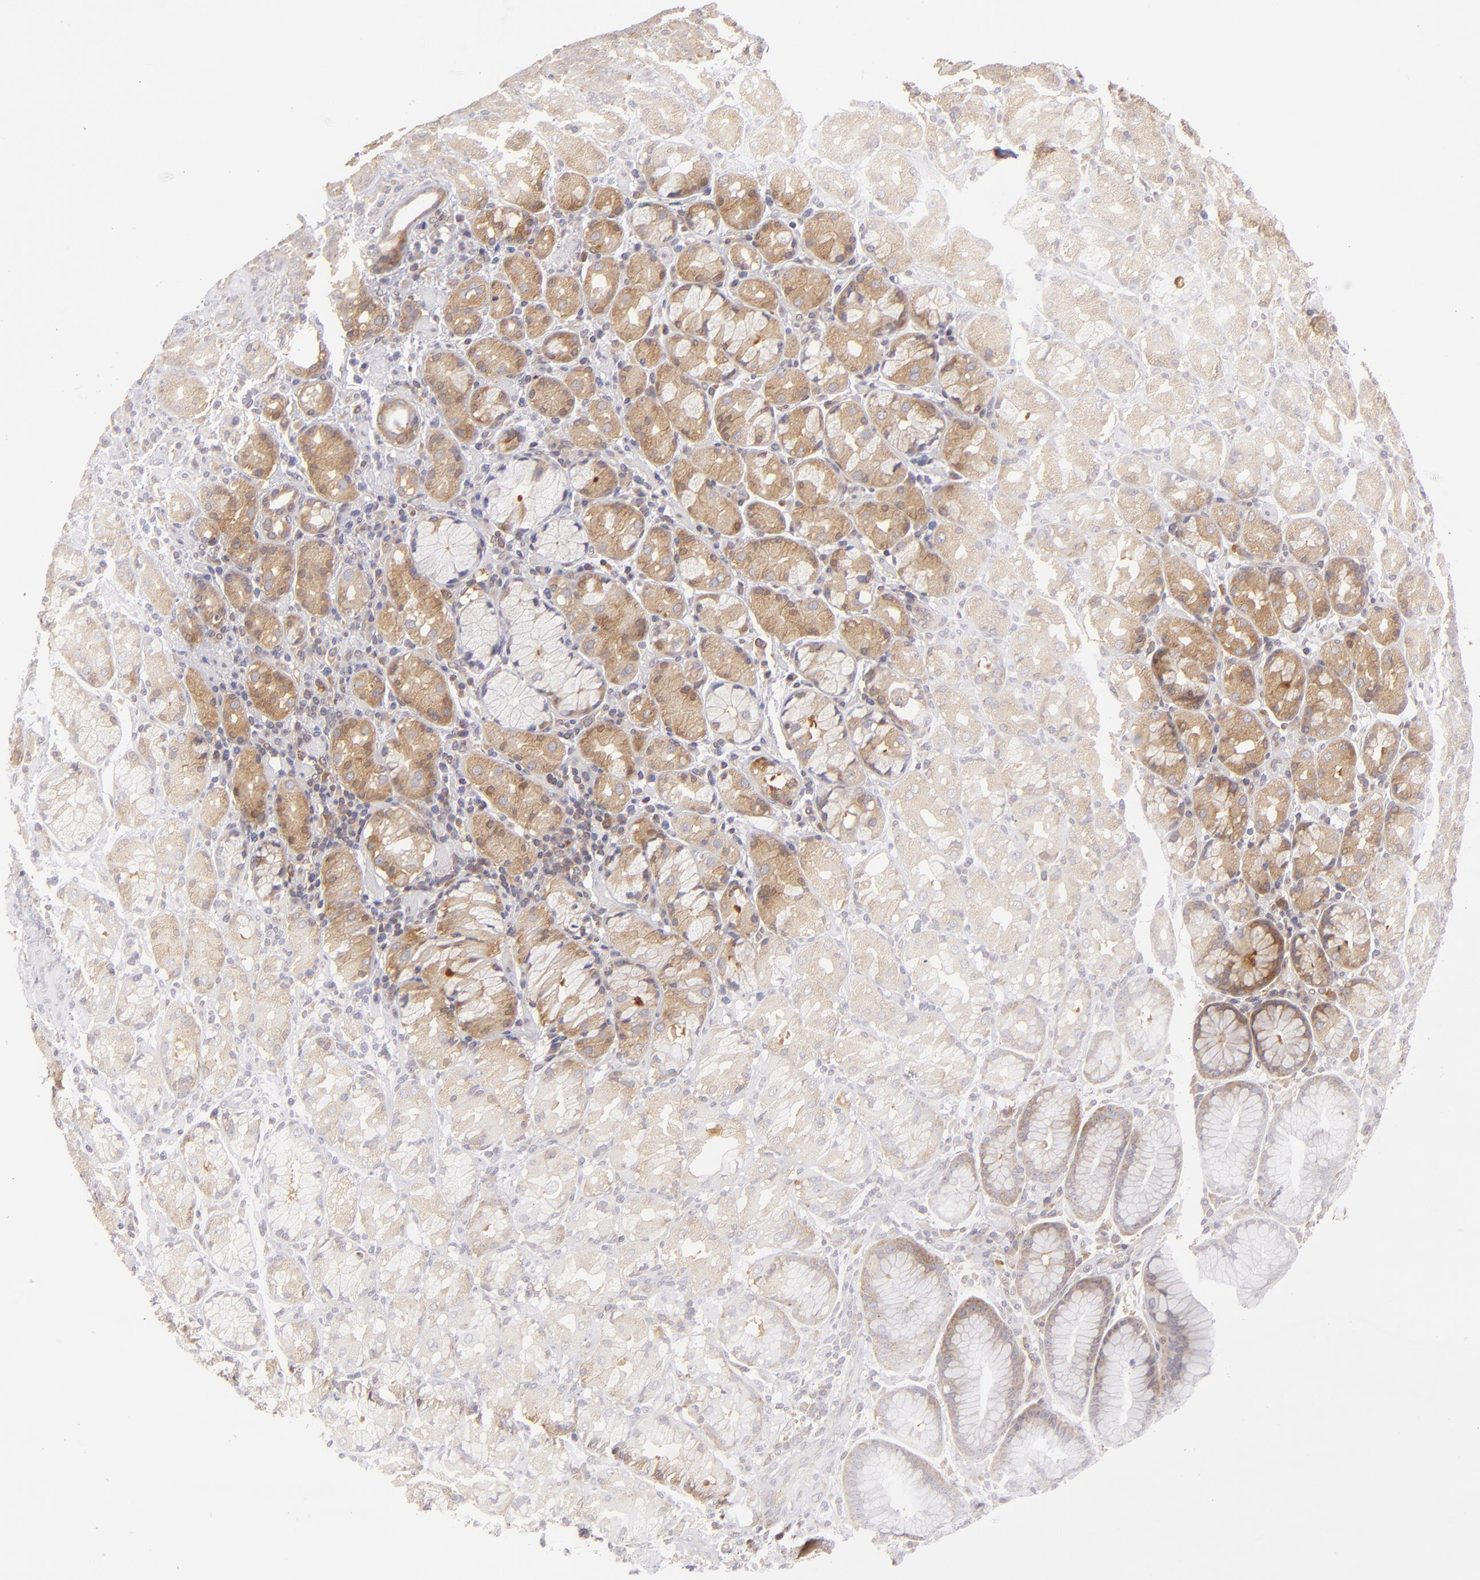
{"staining": {"intensity": "moderate", "quantity": ">75%", "location": "cytoplasmic/membranous"}, "tissue": "stomach cancer", "cell_type": "Tumor cells", "image_type": "cancer", "snomed": [{"axis": "morphology", "description": "Adenocarcinoma, NOS"}, {"axis": "topography", "description": "Stomach, upper"}], "caption": "Immunohistochemical staining of stomach cancer exhibits medium levels of moderate cytoplasmic/membranous staining in approximately >75% of tumor cells.", "gene": "PTPN13", "patient": {"sex": "male", "age": 71}}